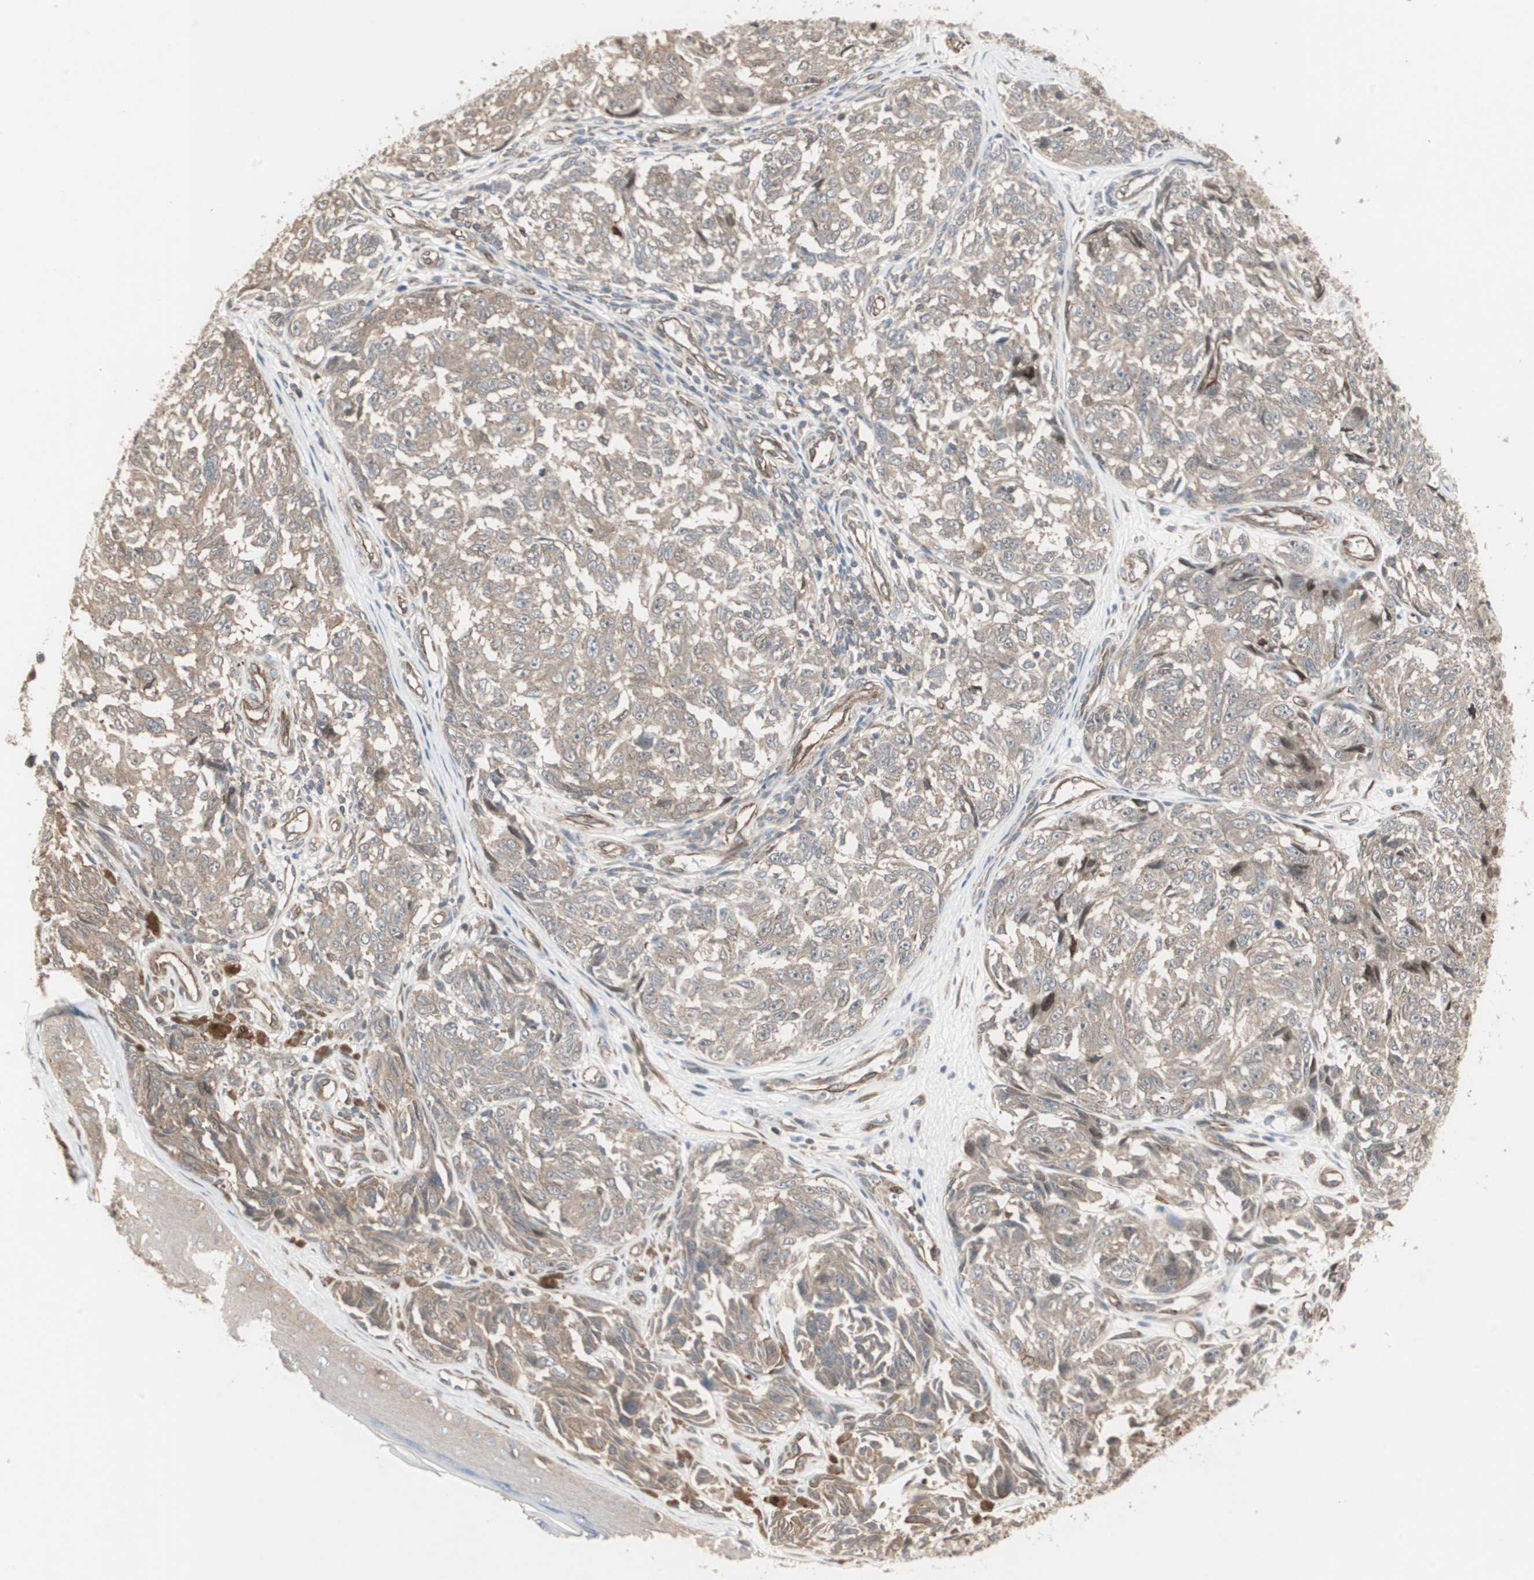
{"staining": {"intensity": "moderate", "quantity": ">75%", "location": "cytoplasmic/membranous"}, "tissue": "melanoma", "cell_type": "Tumor cells", "image_type": "cancer", "snomed": [{"axis": "morphology", "description": "Malignant melanoma, NOS"}, {"axis": "topography", "description": "Skin"}], "caption": "Malignant melanoma stained with a protein marker shows moderate staining in tumor cells.", "gene": "PFDN1", "patient": {"sex": "female", "age": 64}}